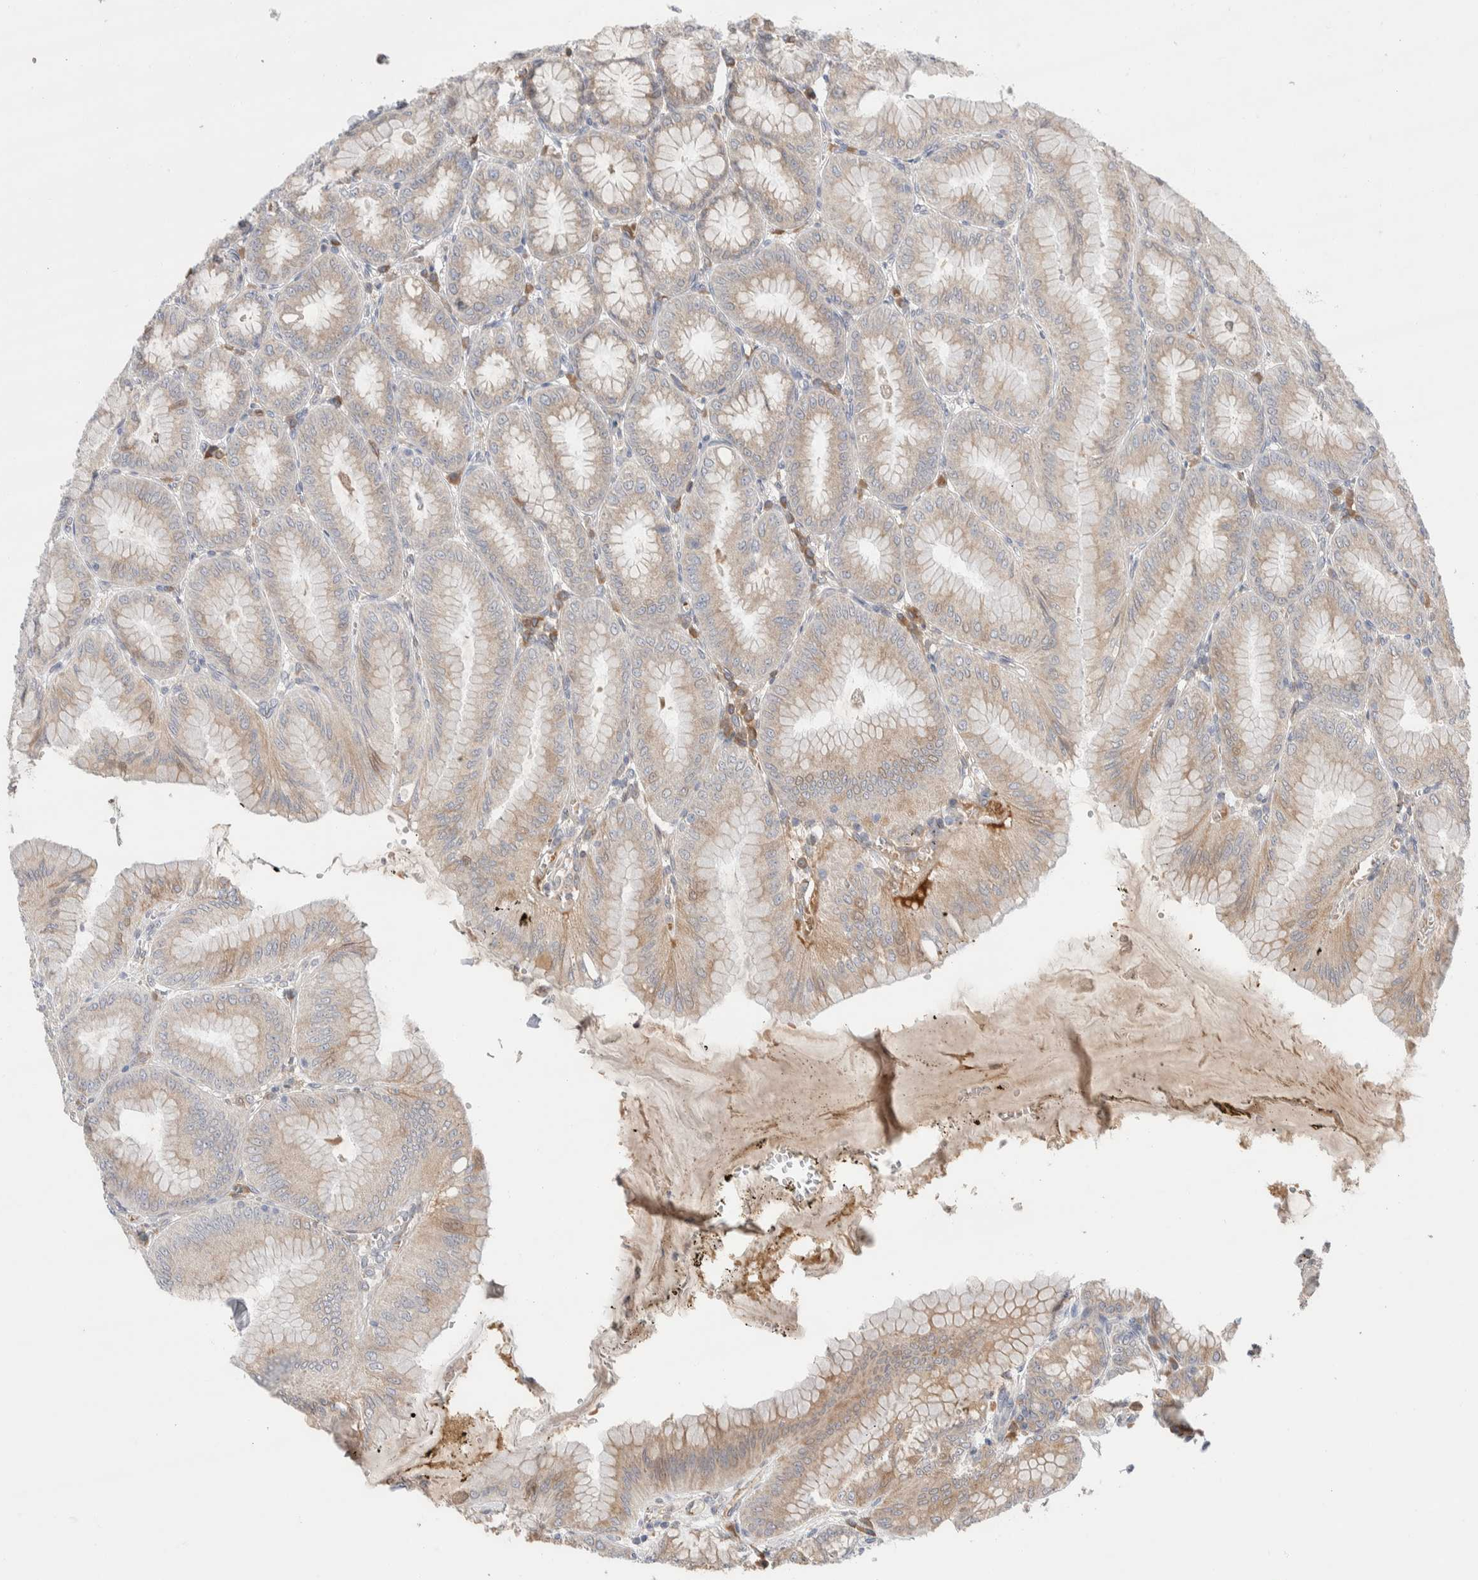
{"staining": {"intensity": "moderate", "quantity": "25%-75%", "location": "cytoplasmic/membranous"}, "tissue": "stomach", "cell_type": "Glandular cells", "image_type": "normal", "snomed": [{"axis": "morphology", "description": "Normal tissue, NOS"}, {"axis": "topography", "description": "Stomach, lower"}], "caption": "Immunohistochemistry (IHC) histopathology image of normal stomach: human stomach stained using IHC reveals medium levels of moderate protein expression localized specifically in the cytoplasmic/membranous of glandular cells, appearing as a cytoplasmic/membranous brown color.", "gene": "RUSF1", "patient": {"sex": "male", "age": 71}}